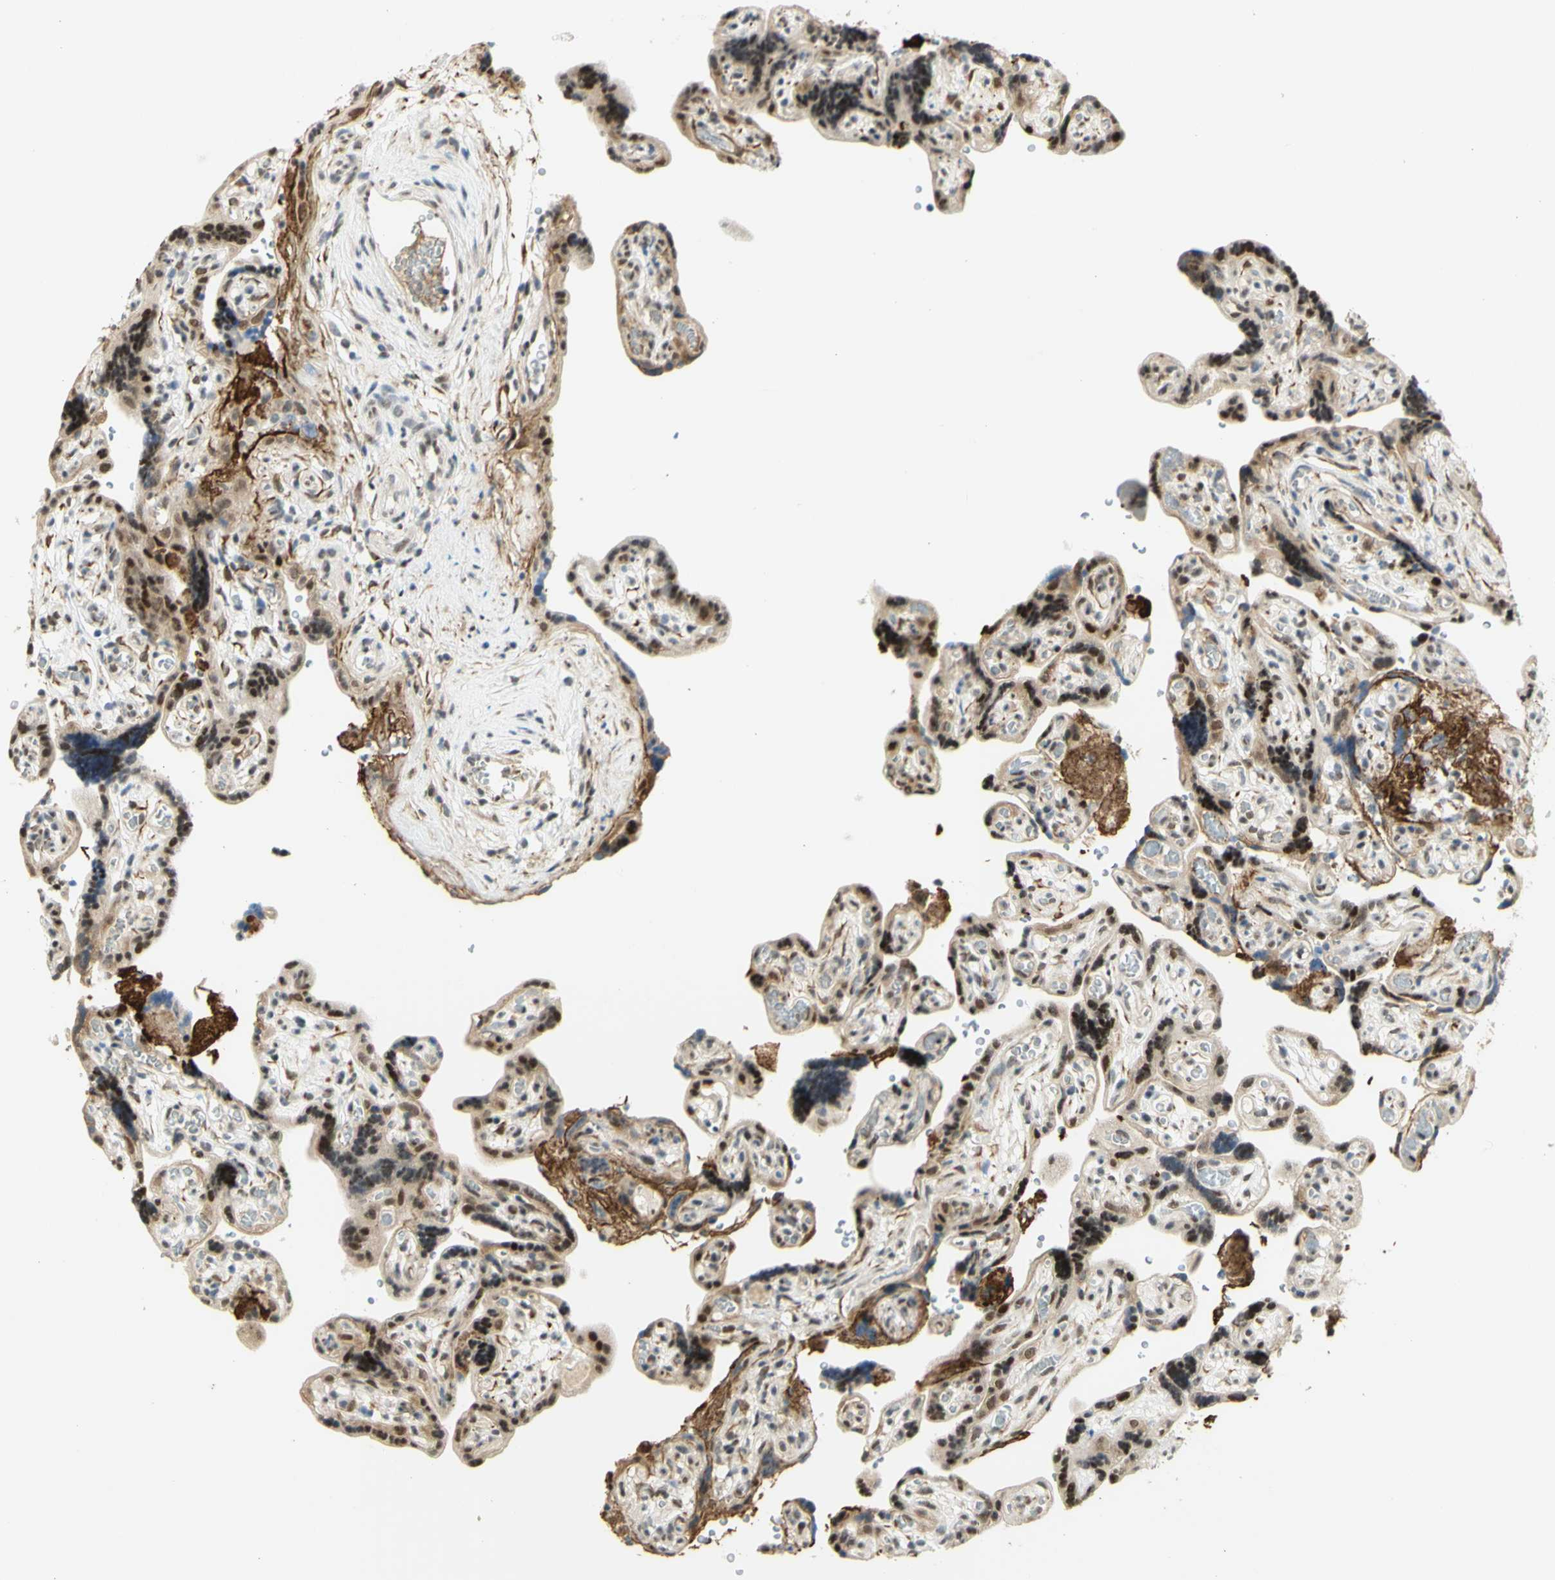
{"staining": {"intensity": "moderate", "quantity": ">75%", "location": "nuclear"}, "tissue": "placenta", "cell_type": "Trophoblastic cells", "image_type": "normal", "snomed": [{"axis": "morphology", "description": "Normal tissue, NOS"}, {"axis": "topography", "description": "Placenta"}], "caption": "The photomicrograph reveals a brown stain indicating the presence of a protein in the nuclear of trophoblastic cells in placenta.", "gene": "DDX1", "patient": {"sex": "female", "age": 30}}